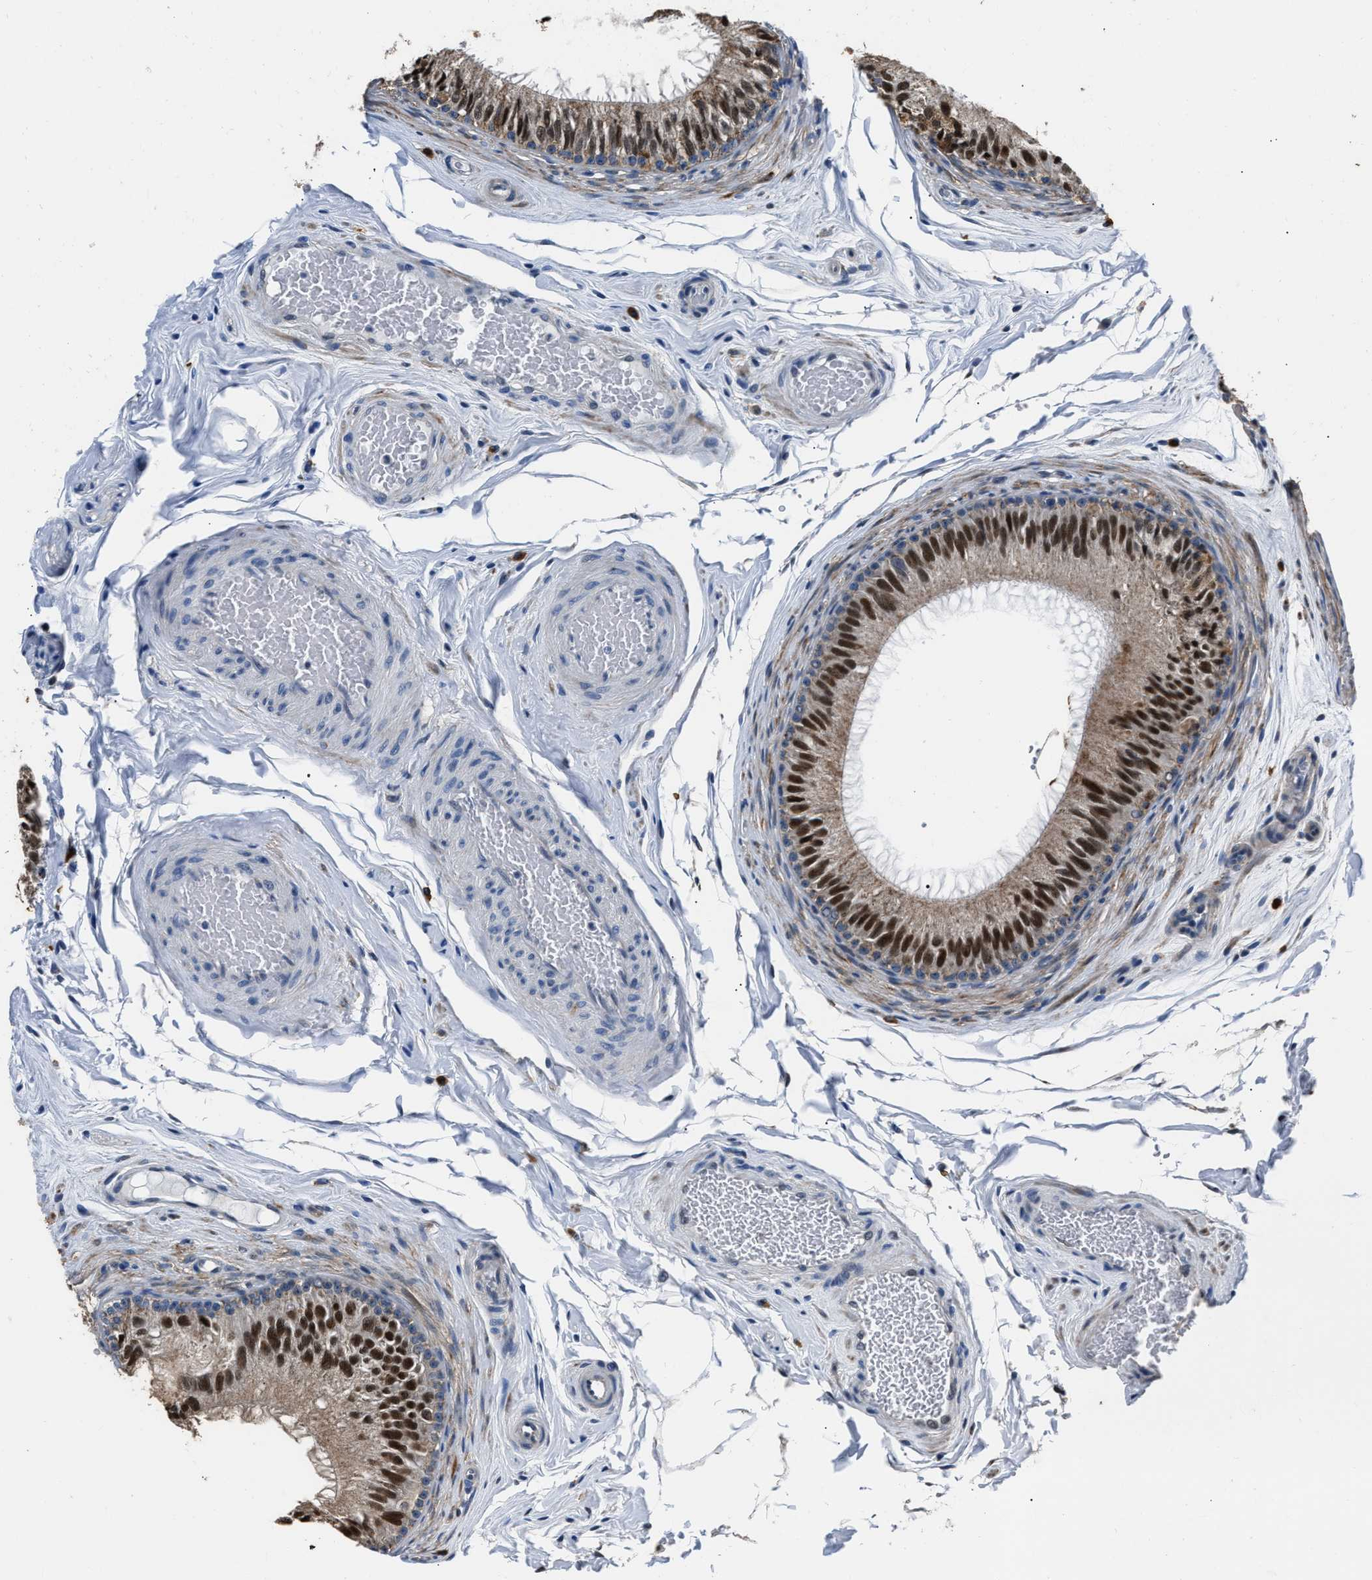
{"staining": {"intensity": "strong", "quantity": ">75%", "location": "nuclear"}, "tissue": "epididymis", "cell_type": "Glandular cells", "image_type": "normal", "snomed": [{"axis": "morphology", "description": "Normal tissue, NOS"}, {"axis": "topography", "description": "Testis"}, {"axis": "topography", "description": "Epididymis"}], "caption": "Brown immunohistochemical staining in normal epididymis shows strong nuclear staining in about >75% of glandular cells.", "gene": "NSUN5", "patient": {"sex": "male", "age": 36}}